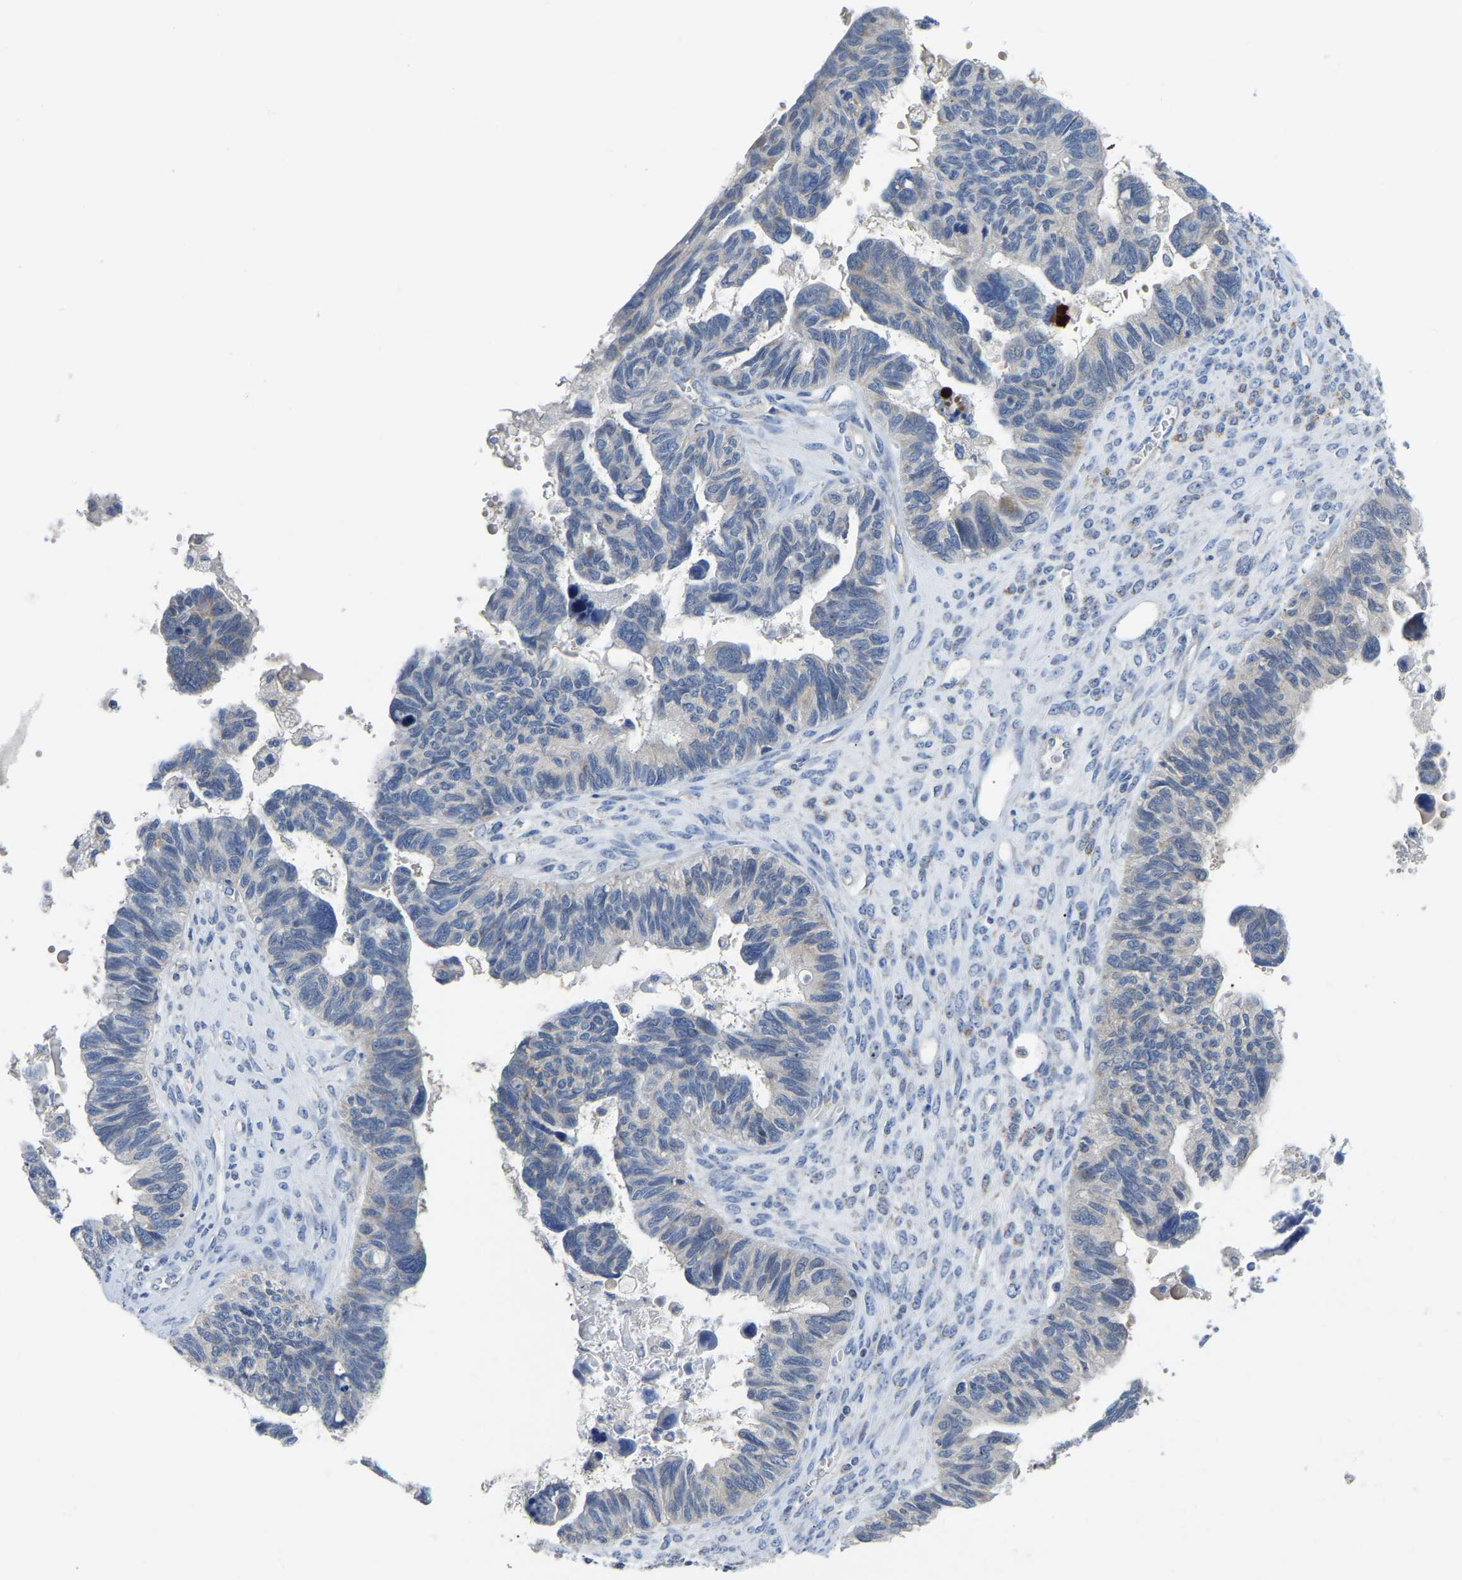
{"staining": {"intensity": "negative", "quantity": "none", "location": "none"}, "tissue": "ovarian cancer", "cell_type": "Tumor cells", "image_type": "cancer", "snomed": [{"axis": "morphology", "description": "Cystadenocarcinoma, serous, NOS"}, {"axis": "topography", "description": "Ovary"}], "caption": "Tumor cells show no significant protein staining in serous cystadenocarcinoma (ovarian).", "gene": "ETFA", "patient": {"sex": "female", "age": 79}}